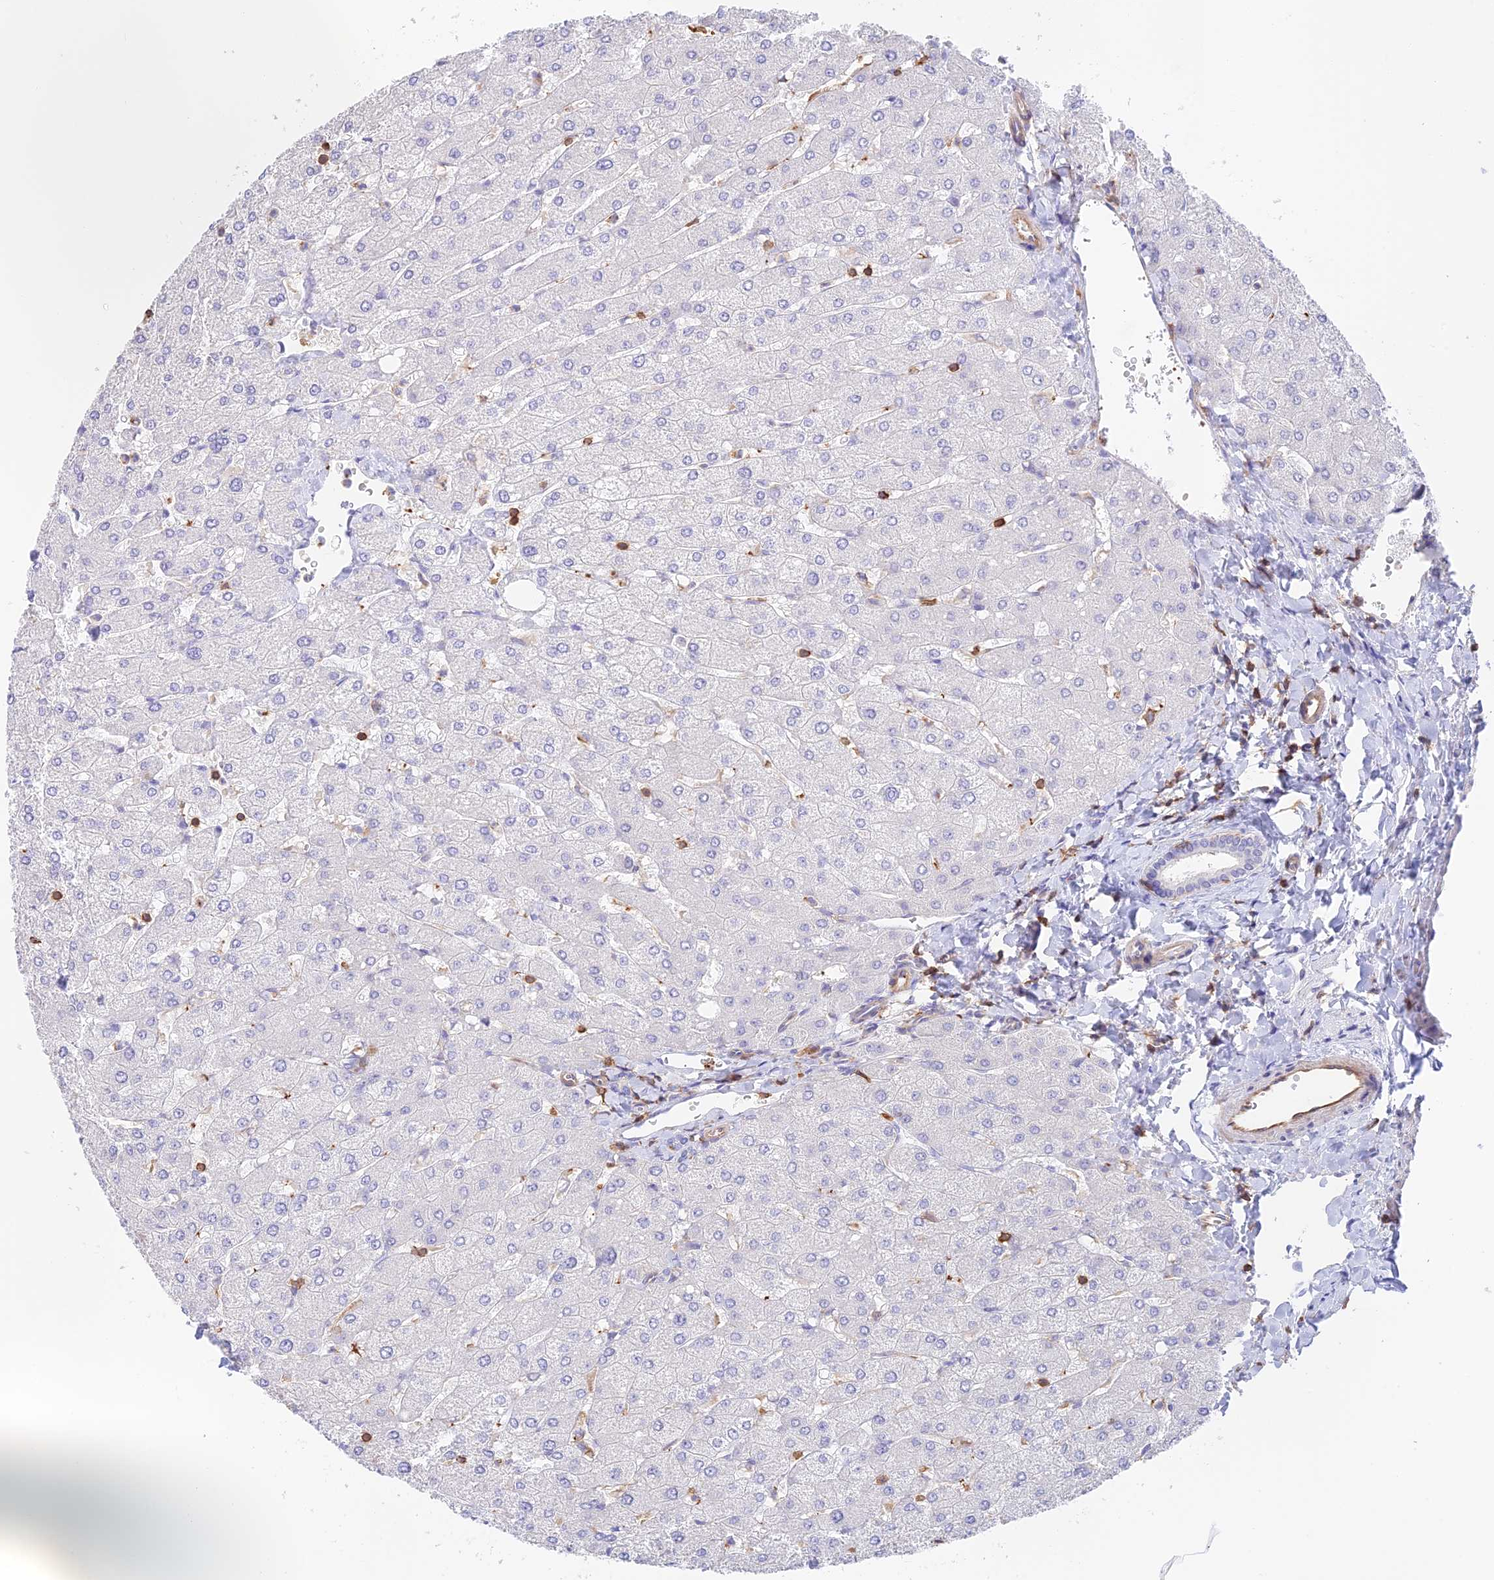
{"staining": {"intensity": "negative", "quantity": "none", "location": "none"}, "tissue": "liver", "cell_type": "Cholangiocytes", "image_type": "normal", "snomed": [{"axis": "morphology", "description": "Normal tissue, NOS"}, {"axis": "topography", "description": "Liver"}], "caption": "DAB immunohistochemical staining of unremarkable human liver demonstrates no significant expression in cholangiocytes.", "gene": "DENND1C", "patient": {"sex": "male", "age": 55}}